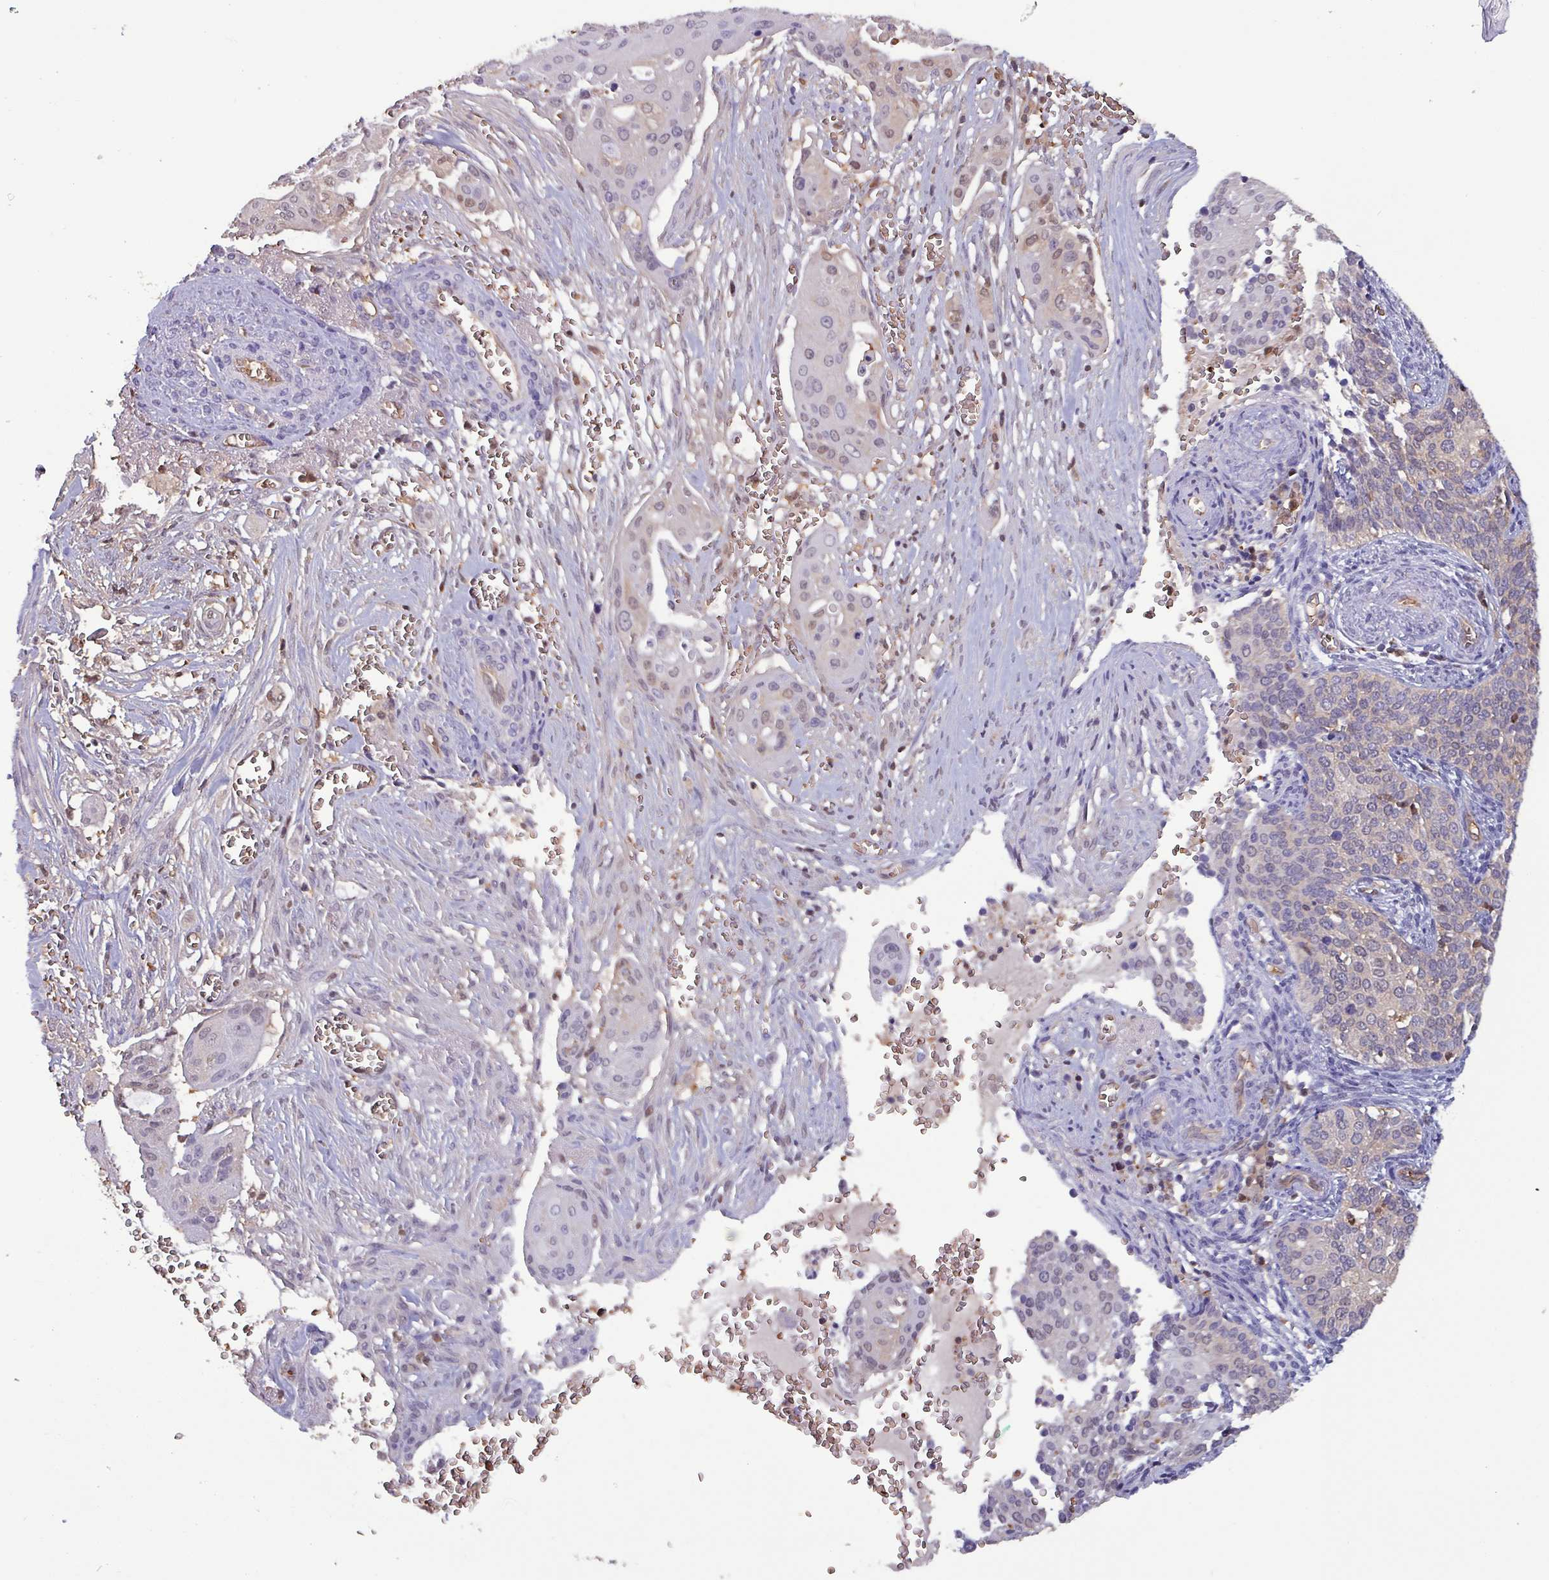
{"staining": {"intensity": "moderate", "quantity": "<25%", "location": "cytoplasmic/membranous,nuclear"}, "tissue": "cervical cancer", "cell_type": "Tumor cells", "image_type": "cancer", "snomed": [{"axis": "morphology", "description": "Squamous cell carcinoma, NOS"}, {"axis": "topography", "description": "Cervix"}], "caption": "Immunohistochemistry of human cervical cancer (squamous cell carcinoma) displays low levels of moderate cytoplasmic/membranous and nuclear staining in approximately <25% of tumor cells.", "gene": "PSMB8", "patient": {"sex": "female", "age": 44}}